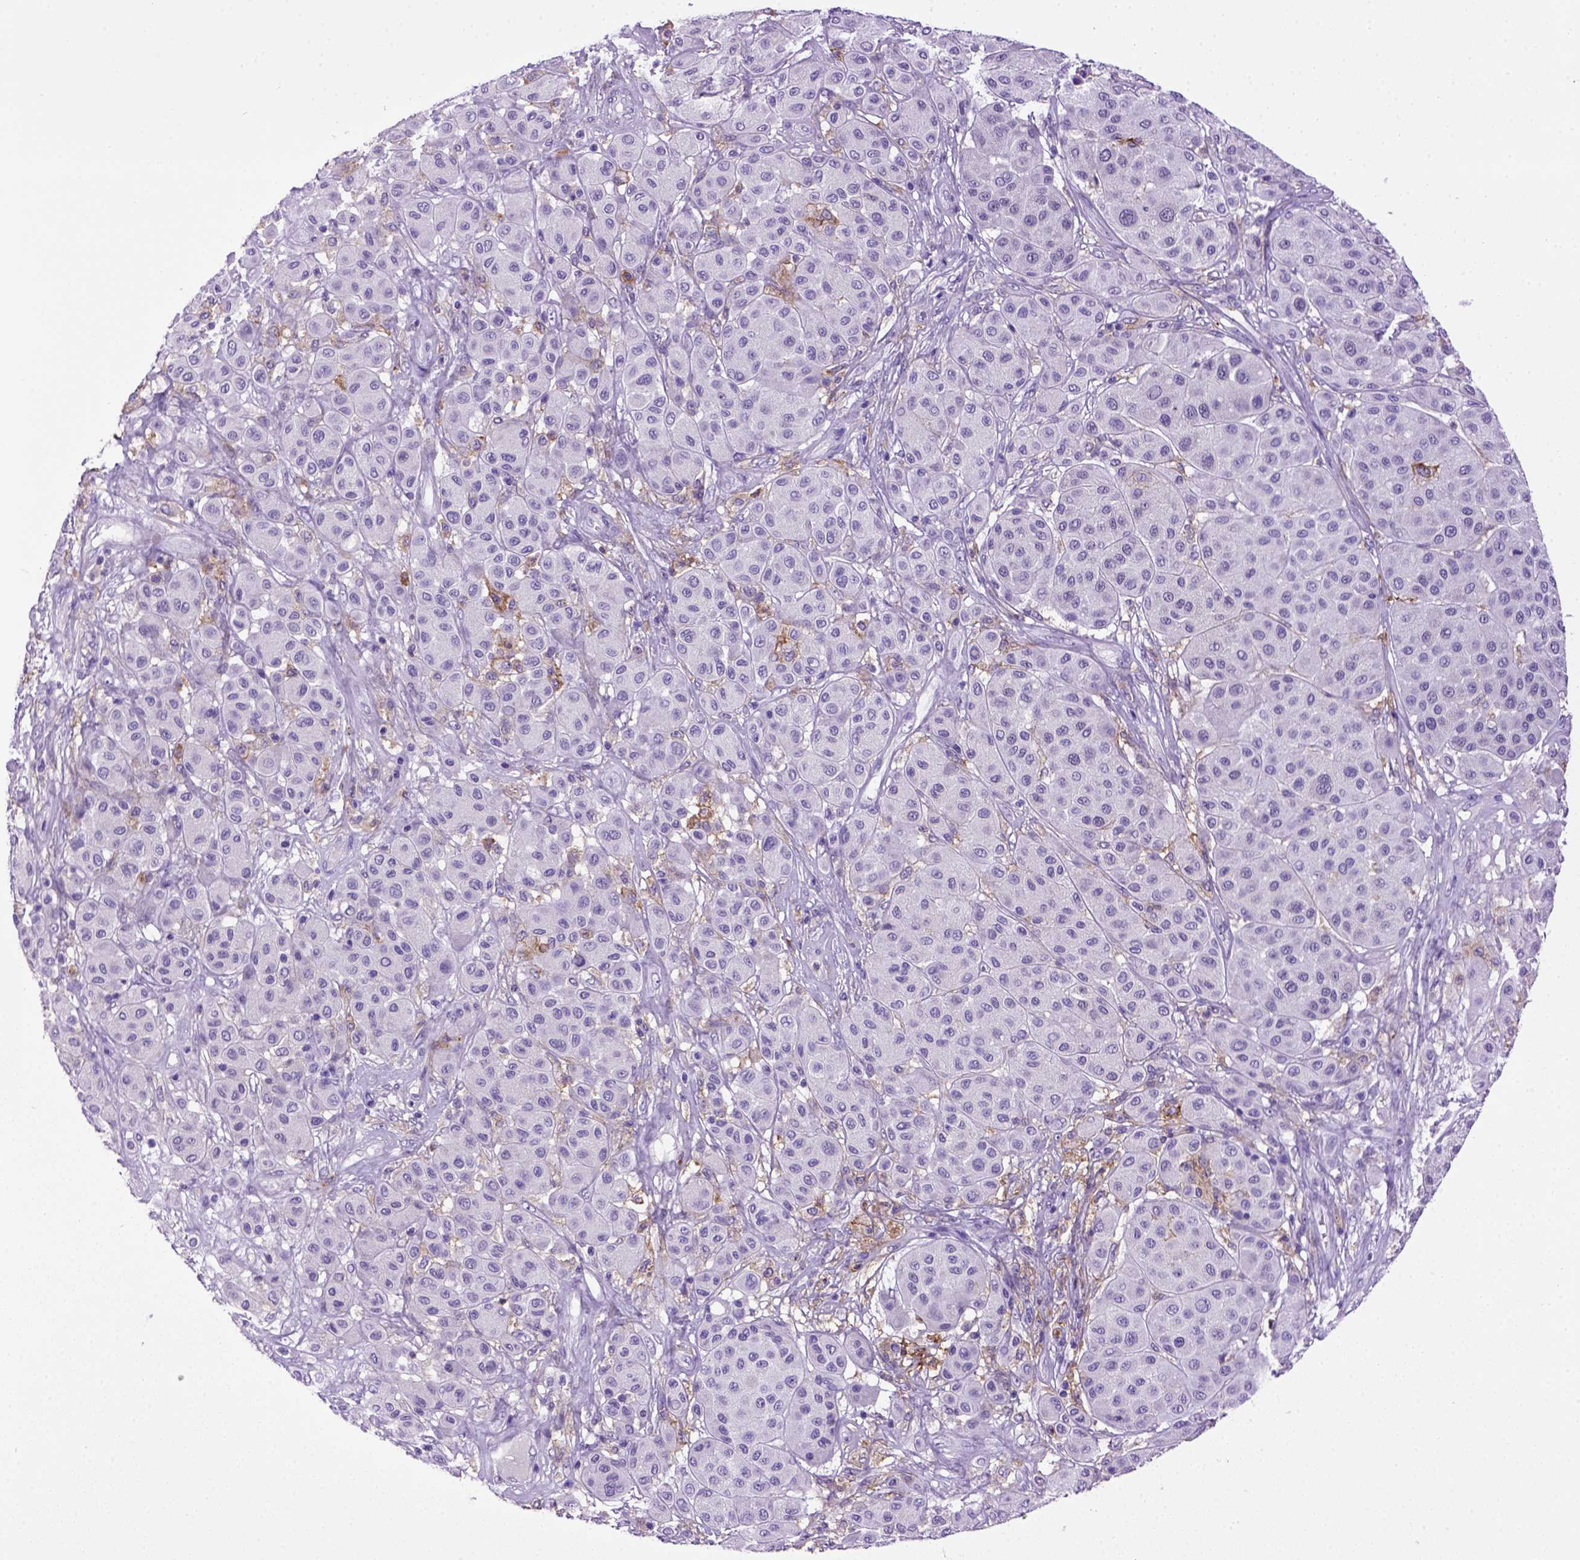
{"staining": {"intensity": "negative", "quantity": "none", "location": "none"}, "tissue": "melanoma", "cell_type": "Tumor cells", "image_type": "cancer", "snomed": [{"axis": "morphology", "description": "Malignant melanoma, Metastatic site"}, {"axis": "topography", "description": "Smooth muscle"}], "caption": "A high-resolution image shows immunohistochemistry (IHC) staining of melanoma, which reveals no significant positivity in tumor cells. The staining is performed using DAB (3,3'-diaminobenzidine) brown chromogen with nuclei counter-stained in using hematoxylin.", "gene": "ITGAX", "patient": {"sex": "male", "age": 41}}